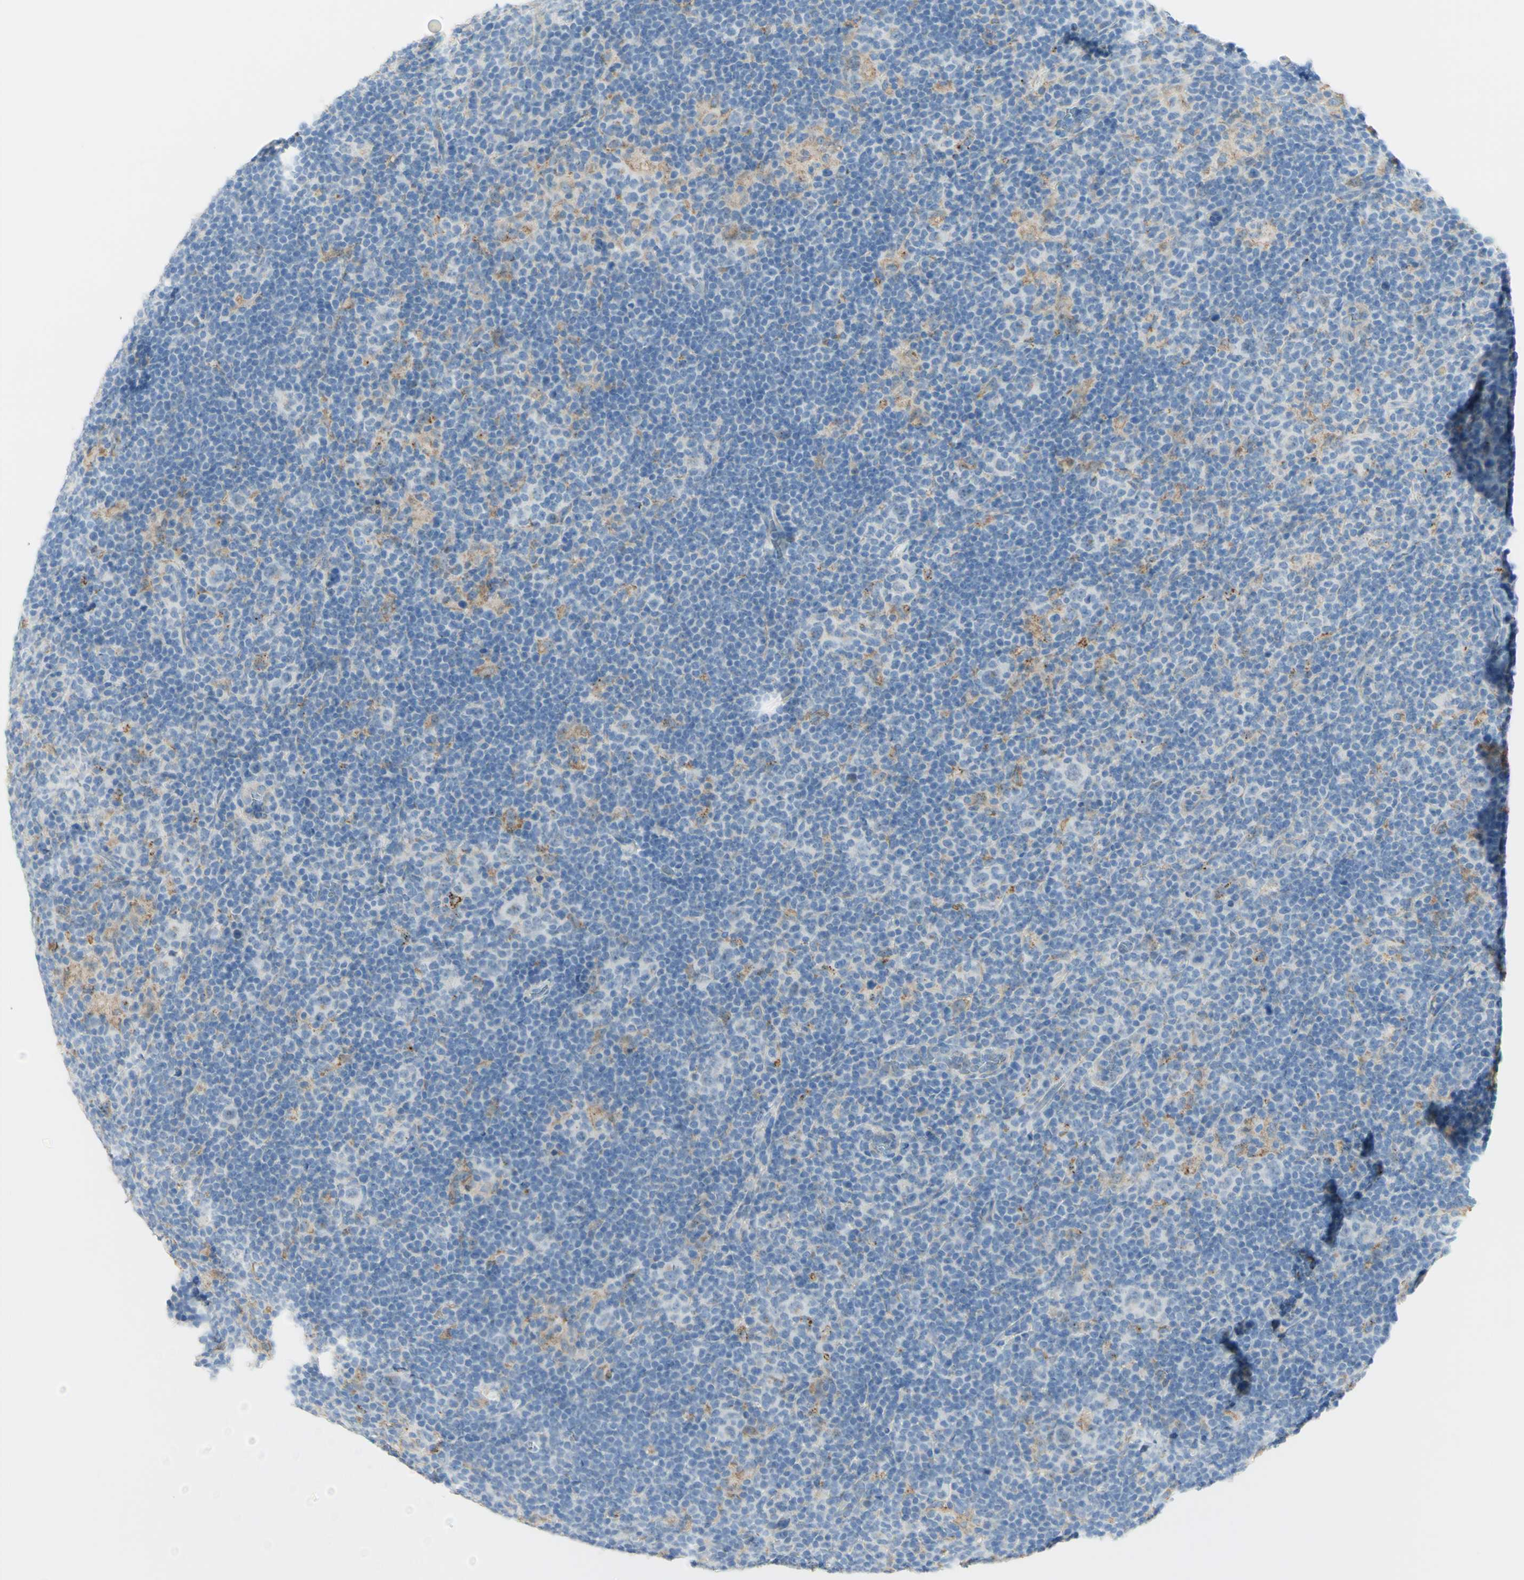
{"staining": {"intensity": "weak", "quantity": "<25%", "location": "cytoplasmic/membranous"}, "tissue": "lymphoma", "cell_type": "Tumor cells", "image_type": "cancer", "snomed": [{"axis": "morphology", "description": "Hodgkin's disease, NOS"}, {"axis": "topography", "description": "Lymph node"}], "caption": "The immunohistochemistry photomicrograph has no significant staining in tumor cells of Hodgkin's disease tissue. (DAB (3,3'-diaminobenzidine) immunohistochemistry (IHC) with hematoxylin counter stain).", "gene": "TSPAN1", "patient": {"sex": "female", "age": 57}}